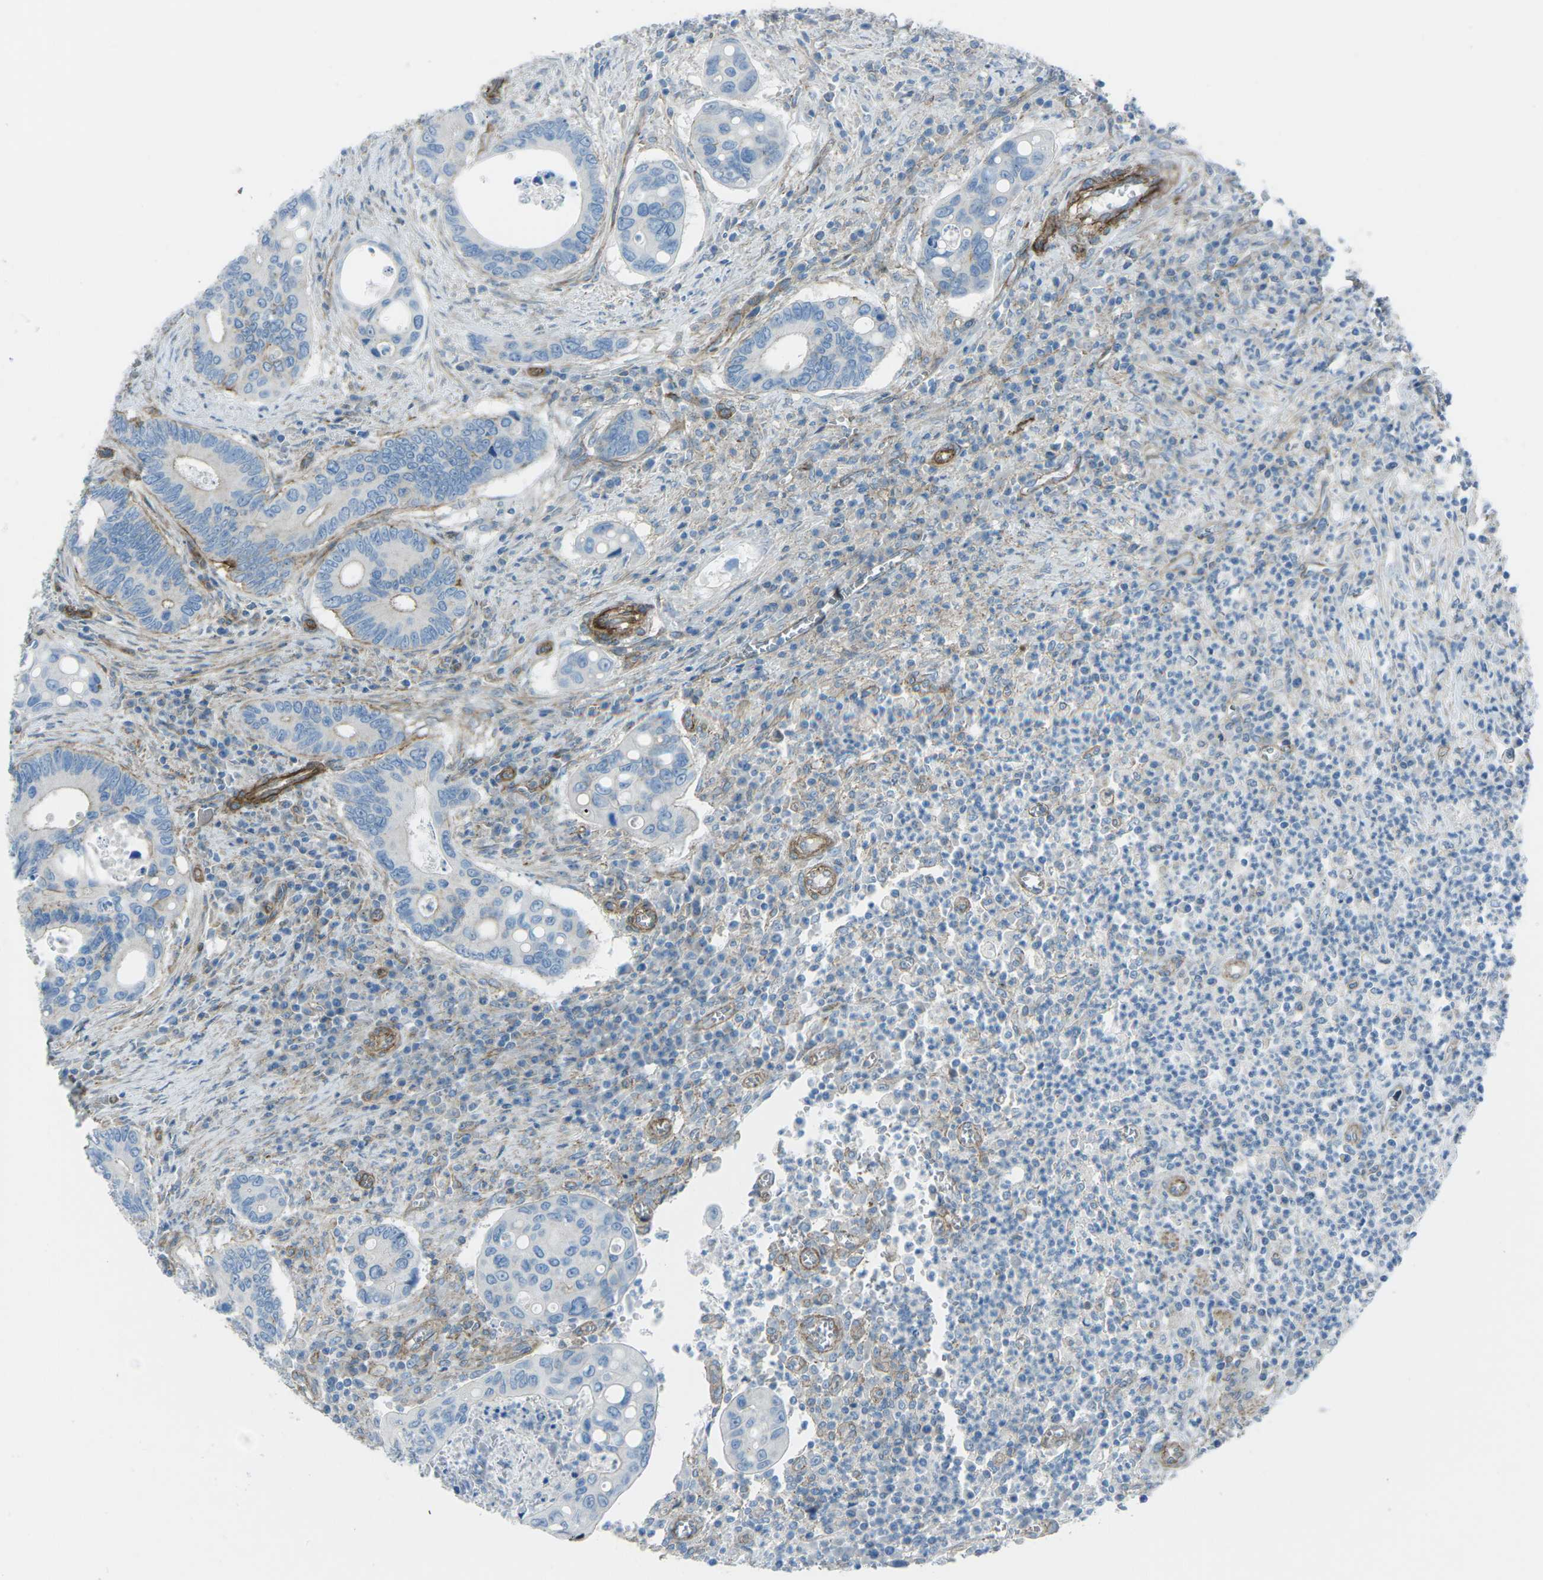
{"staining": {"intensity": "negative", "quantity": "none", "location": "none"}, "tissue": "colorectal cancer", "cell_type": "Tumor cells", "image_type": "cancer", "snomed": [{"axis": "morphology", "description": "Inflammation, NOS"}, {"axis": "morphology", "description": "Adenocarcinoma, NOS"}, {"axis": "topography", "description": "Colon"}], "caption": "Immunohistochemical staining of colorectal cancer (adenocarcinoma) demonstrates no significant expression in tumor cells. (Stains: DAB IHC with hematoxylin counter stain, Microscopy: brightfield microscopy at high magnification).", "gene": "UTRN", "patient": {"sex": "male", "age": 72}}